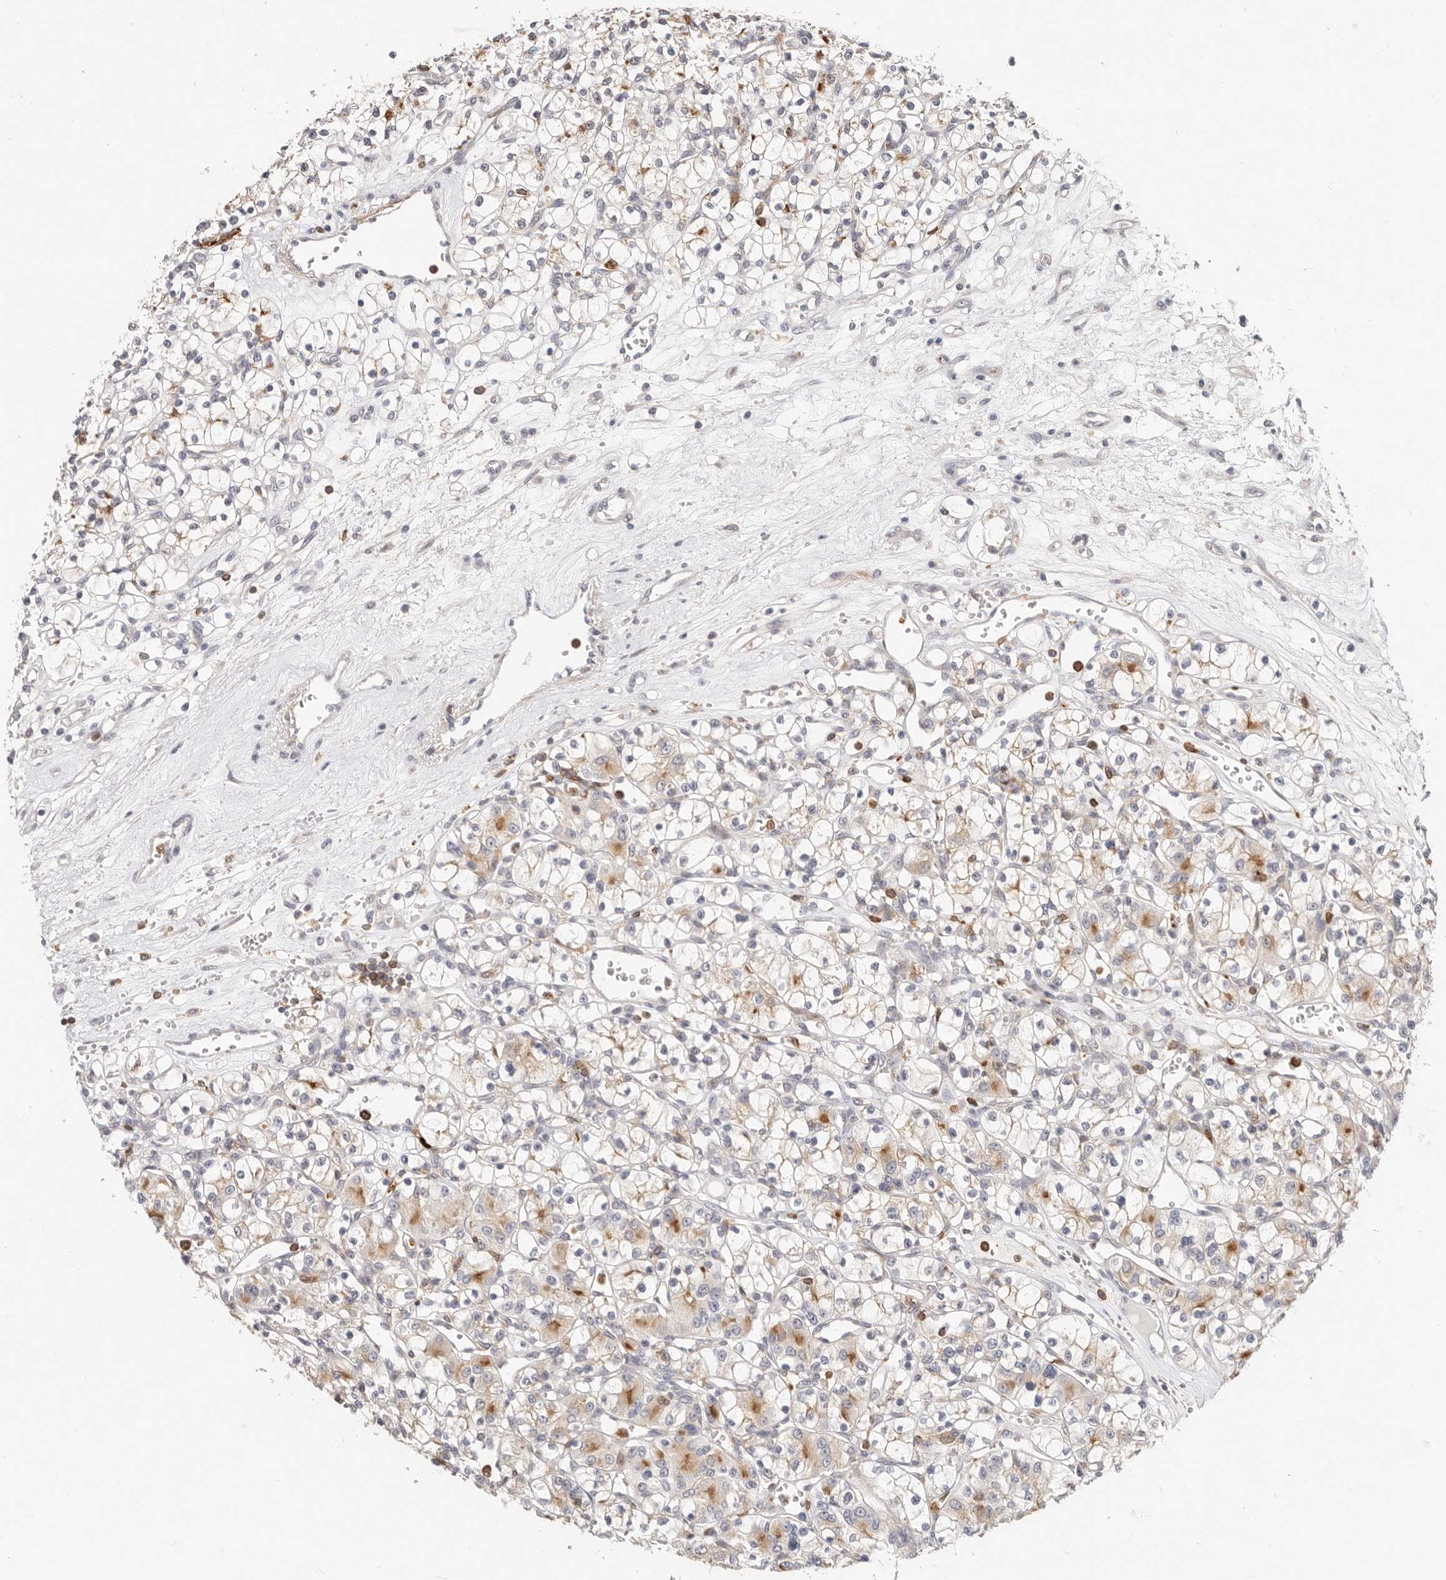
{"staining": {"intensity": "moderate", "quantity": "<25%", "location": "cytoplasmic/membranous"}, "tissue": "renal cancer", "cell_type": "Tumor cells", "image_type": "cancer", "snomed": [{"axis": "morphology", "description": "Adenocarcinoma, NOS"}, {"axis": "topography", "description": "Kidney"}], "caption": "Renal cancer (adenocarcinoma) stained for a protein (brown) exhibits moderate cytoplasmic/membranous positive positivity in approximately <25% of tumor cells.", "gene": "TMEM63B", "patient": {"sex": "female", "age": 59}}